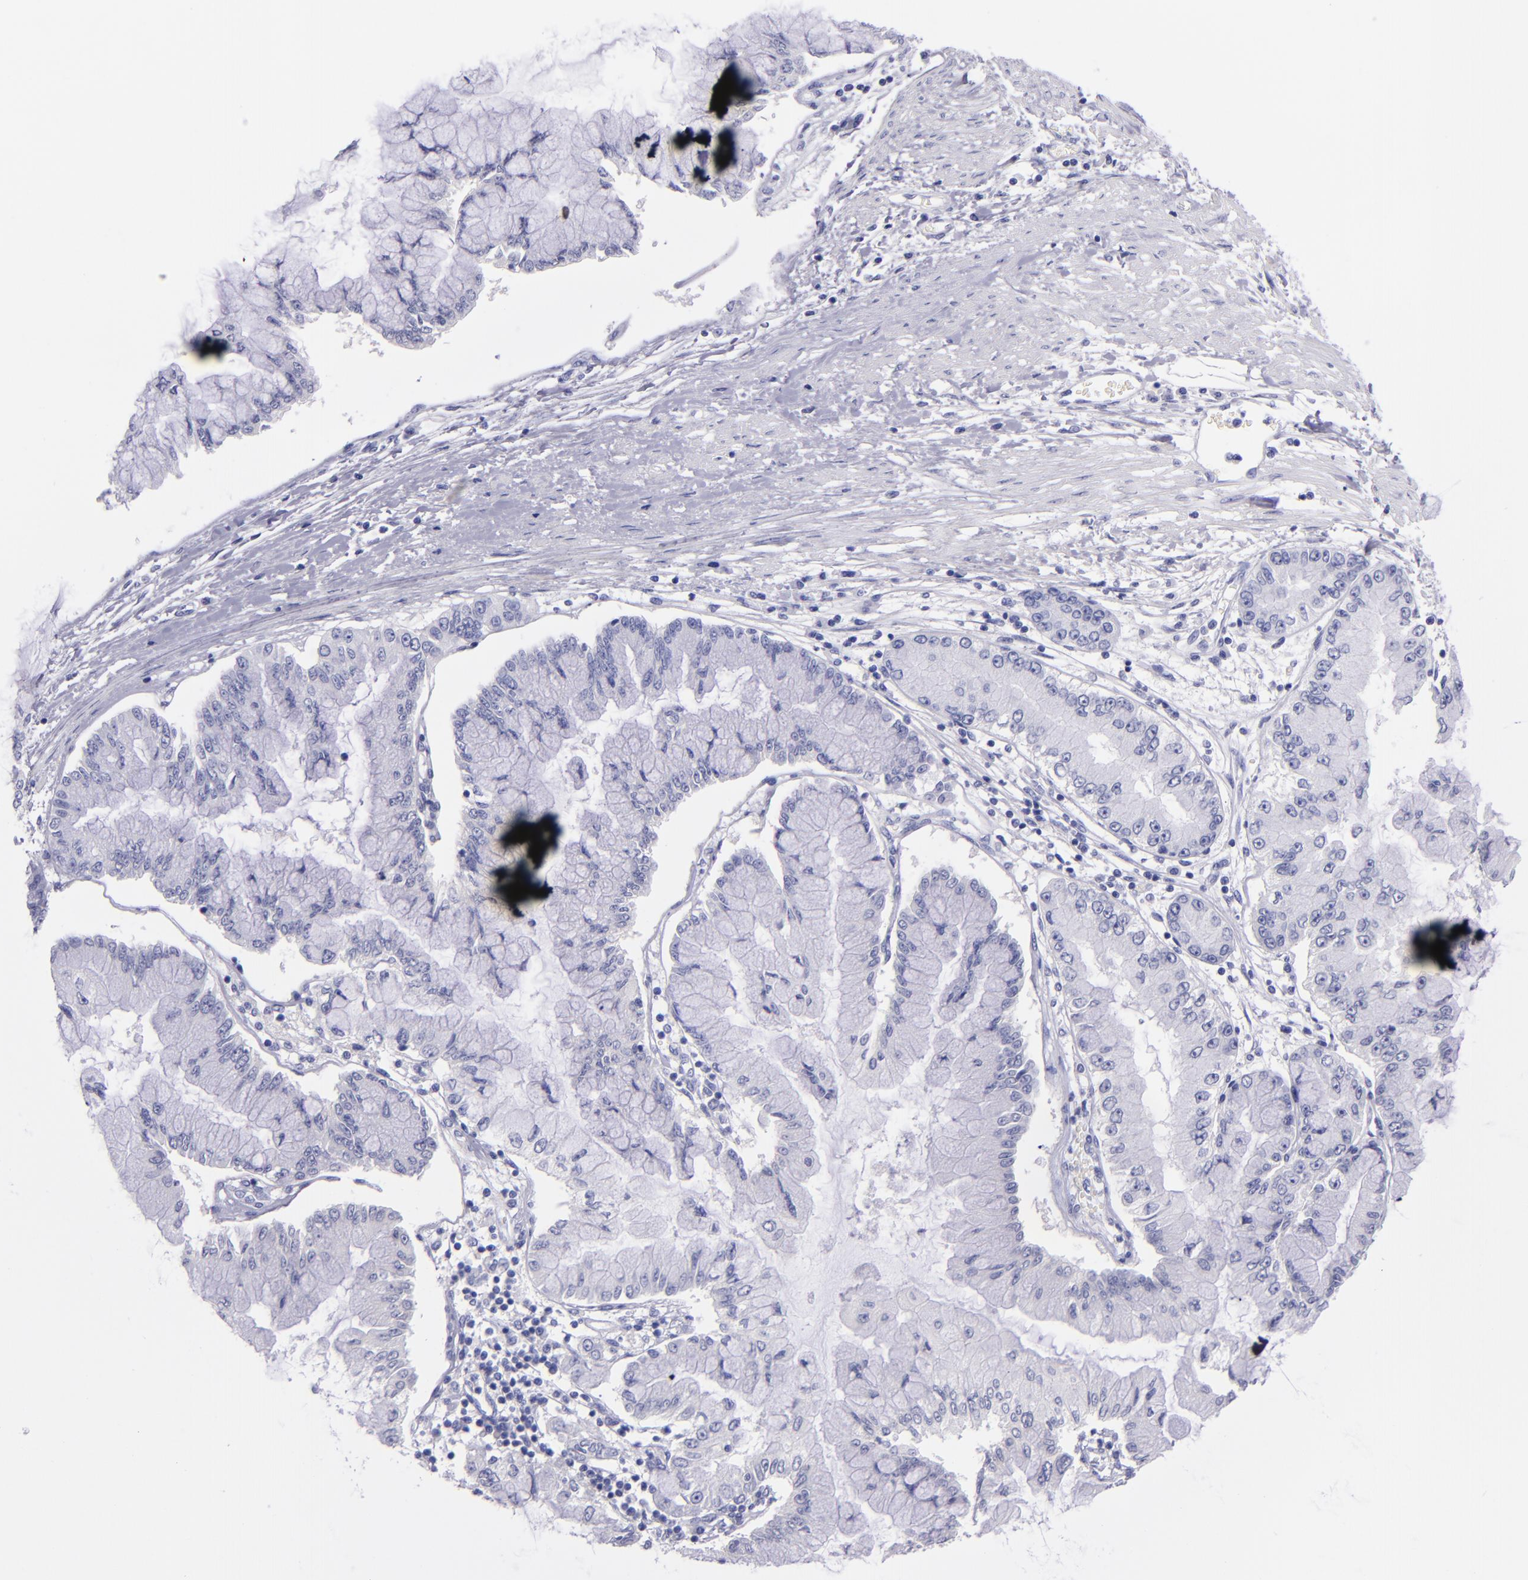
{"staining": {"intensity": "negative", "quantity": "none", "location": "none"}, "tissue": "liver cancer", "cell_type": "Tumor cells", "image_type": "cancer", "snomed": [{"axis": "morphology", "description": "Cholangiocarcinoma"}, {"axis": "topography", "description": "Liver"}], "caption": "Cholangiocarcinoma (liver) was stained to show a protein in brown. There is no significant expression in tumor cells.", "gene": "TNNT3", "patient": {"sex": "female", "age": 79}}